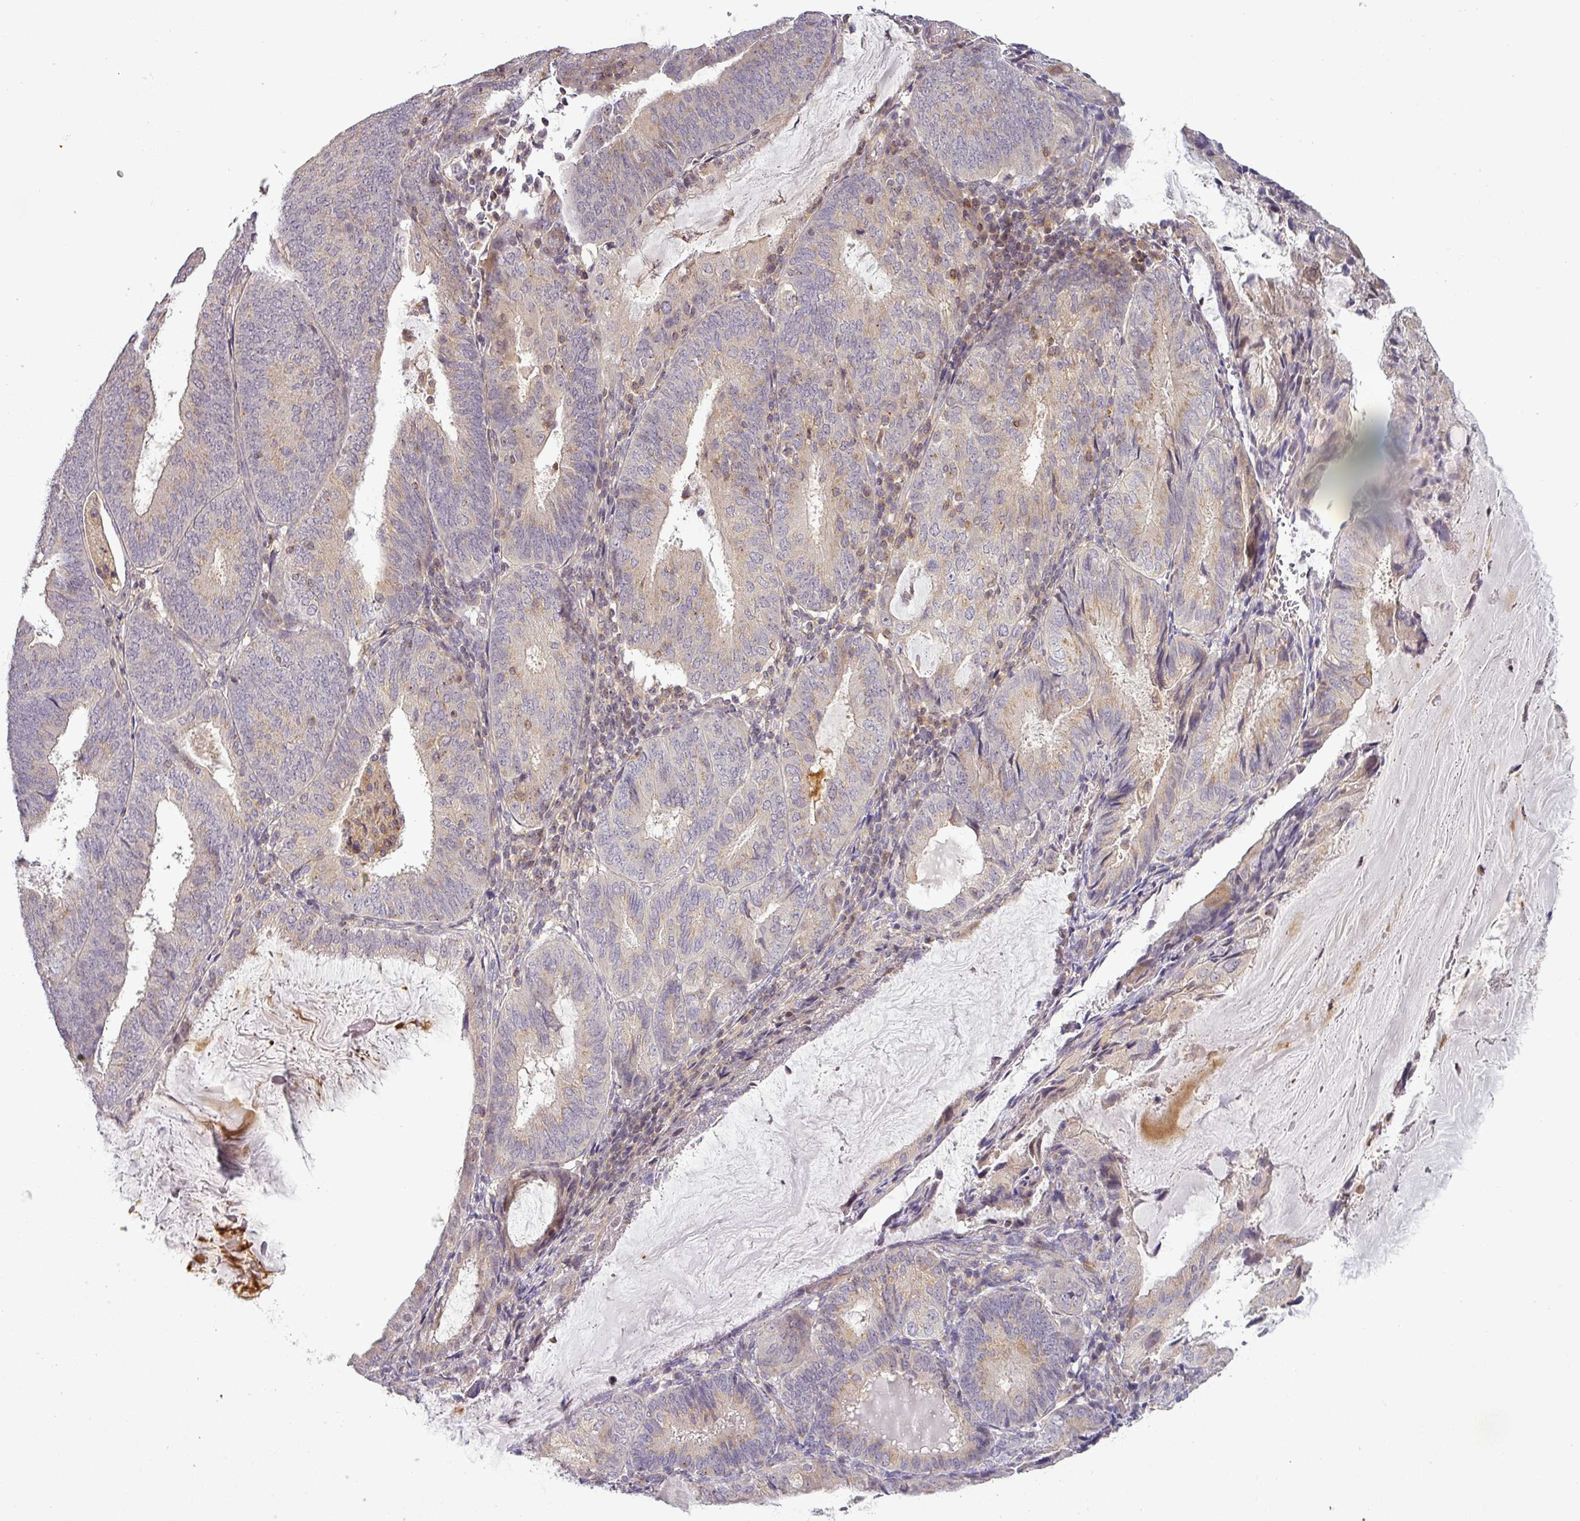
{"staining": {"intensity": "moderate", "quantity": "<25%", "location": "cytoplasmic/membranous"}, "tissue": "endometrial cancer", "cell_type": "Tumor cells", "image_type": "cancer", "snomed": [{"axis": "morphology", "description": "Adenocarcinoma, NOS"}, {"axis": "topography", "description": "Endometrium"}], "caption": "An IHC micrograph of neoplastic tissue is shown. Protein staining in brown highlights moderate cytoplasmic/membranous positivity in endometrial adenocarcinoma within tumor cells.", "gene": "NIN", "patient": {"sex": "female", "age": 81}}